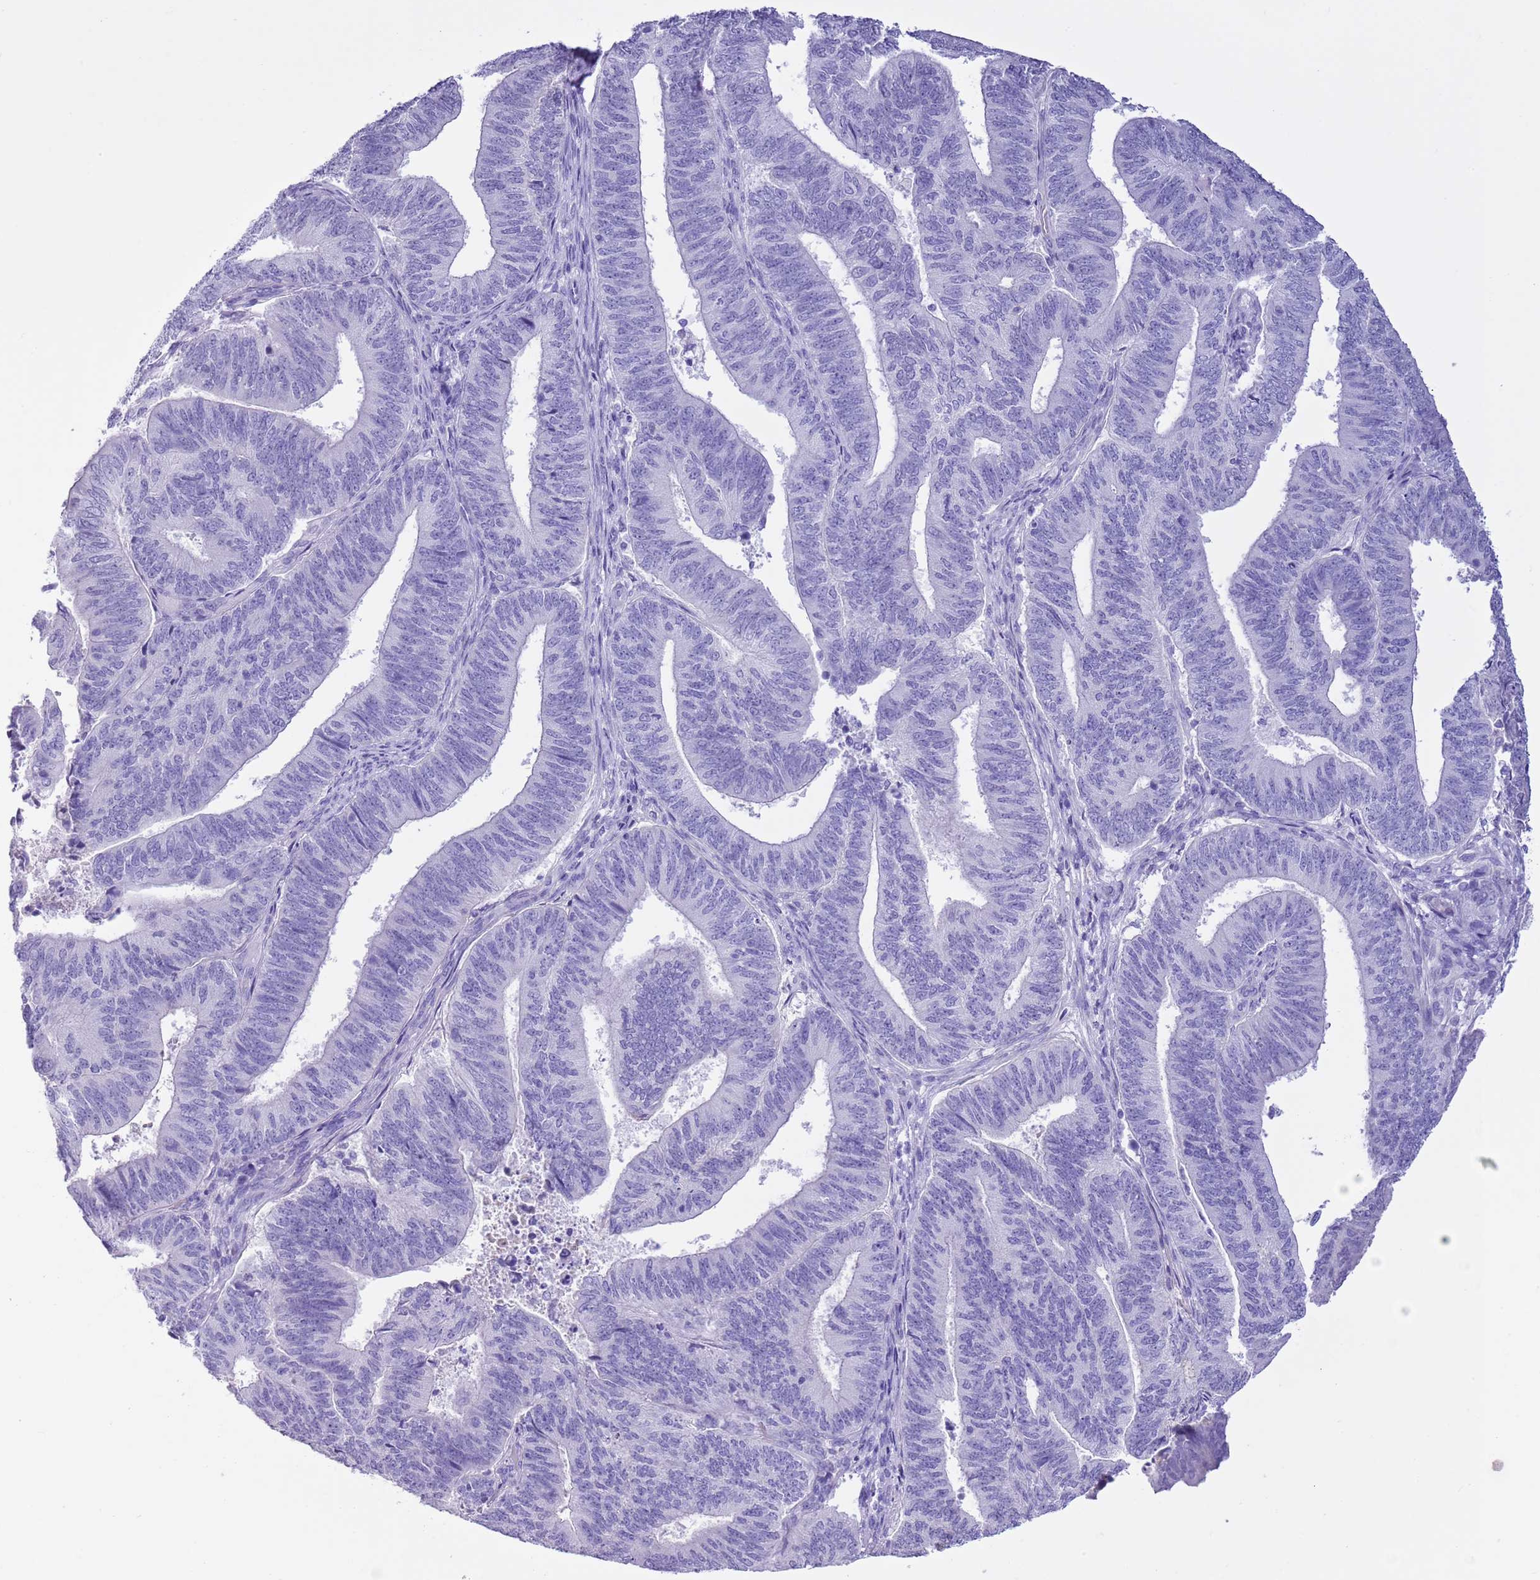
{"staining": {"intensity": "negative", "quantity": "none", "location": "none"}, "tissue": "endometrial cancer", "cell_type": "Tumor cells", "image_type": "cancer", "snomed": [{"axis": "morphology", "description": "Adenocarcinoma, NOS"}, {"axis": "topography", "description": "Endometrium"}], "caption": "This is an IHC micrograph of endometrial cancer. There is no expression in tumor cells.", "gene": "TBC1D10B", "patient": {"sex": "female", "age": 70}}